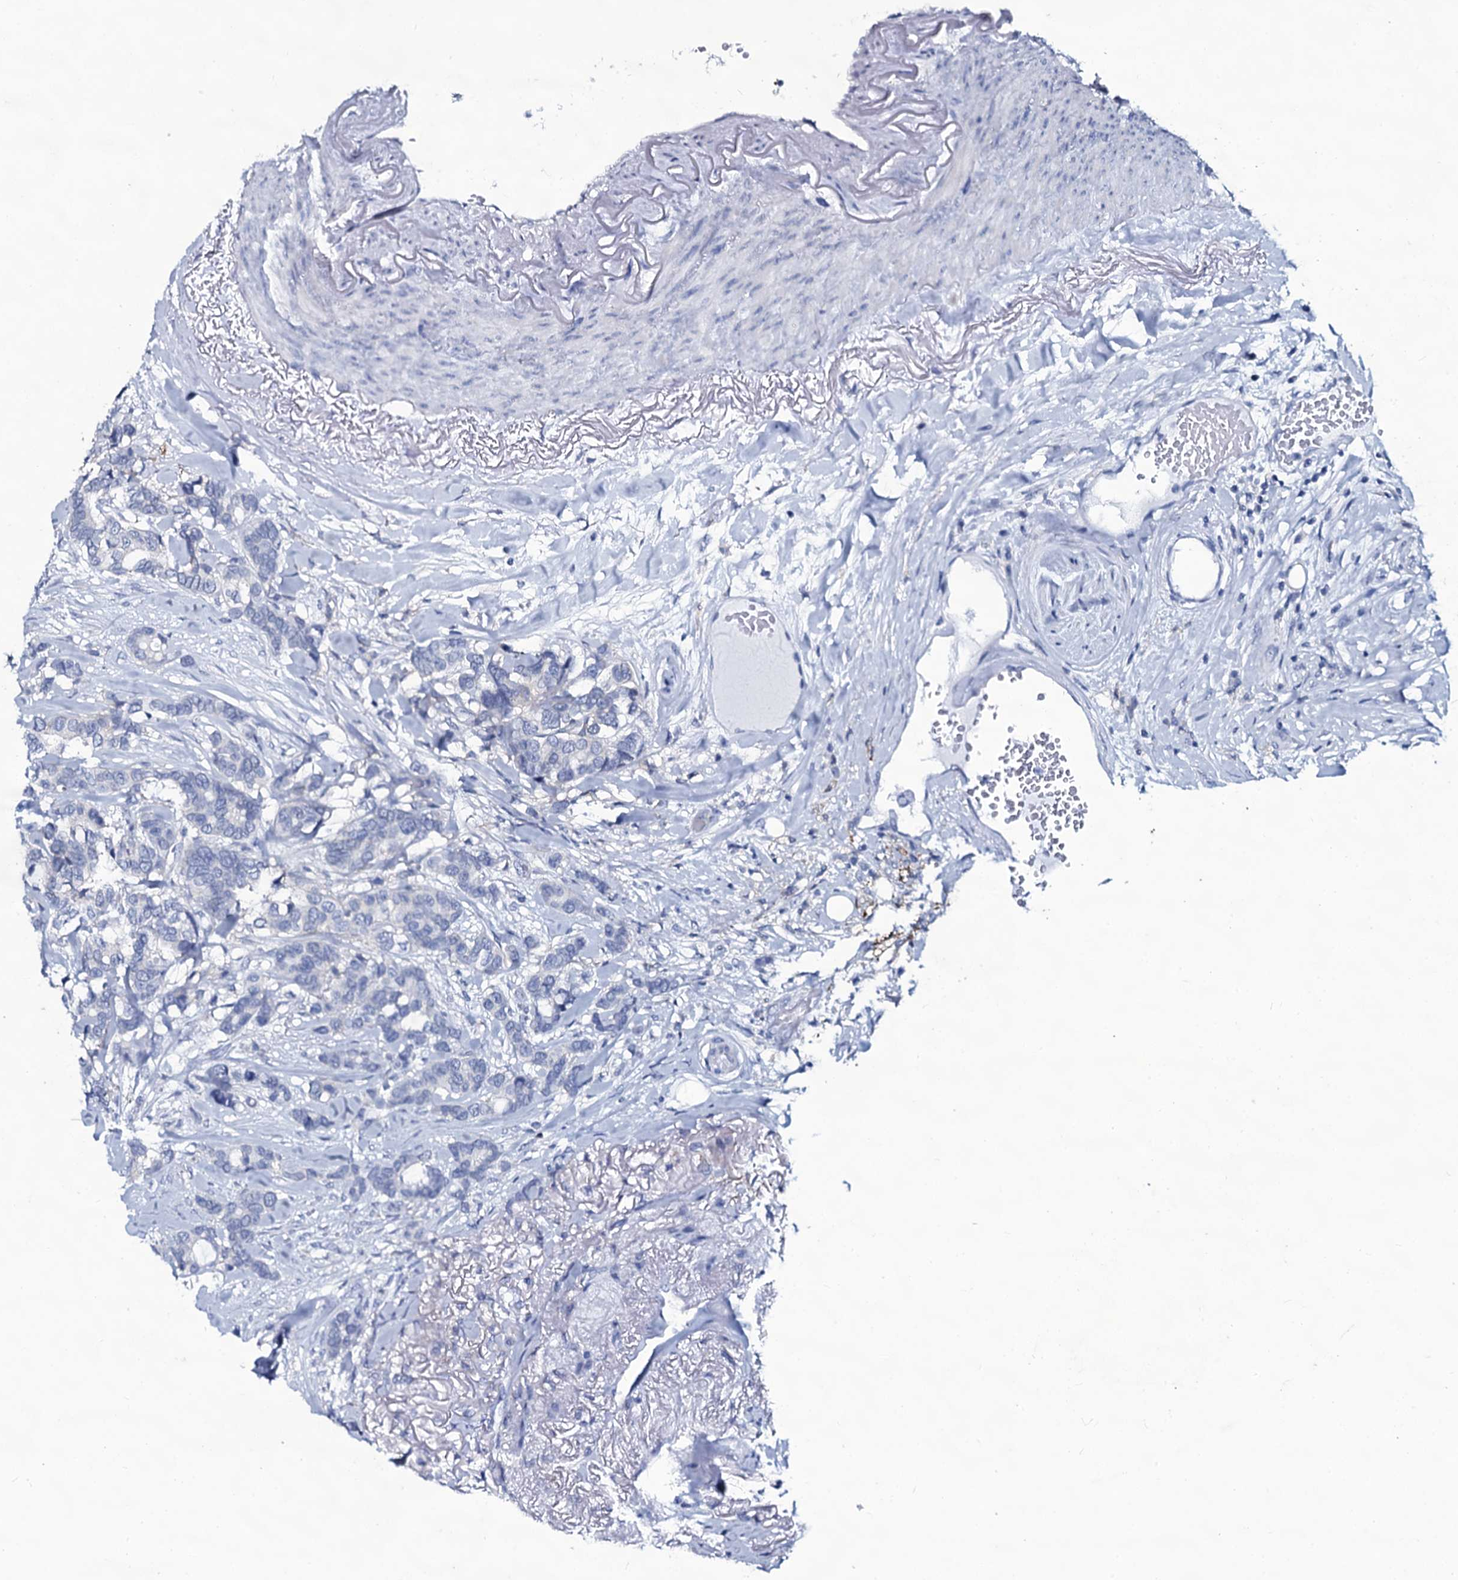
{"staining": {"intensity": "negative", "quantity": "none", "location": "none"}, "tissue": "breast cancer", "cell_type": "Tumor cells", "image_type": "cancer", "snomed": [{"axis": "morphology", "description": "Duct carcinoma"}, {"axis": "topography", "description": "Breast"}], "caption": "Tumor cells show no significant staining in breast cancer.", "gene": "SLC4A7", "patient": {"sex": "female", "age": 87}}